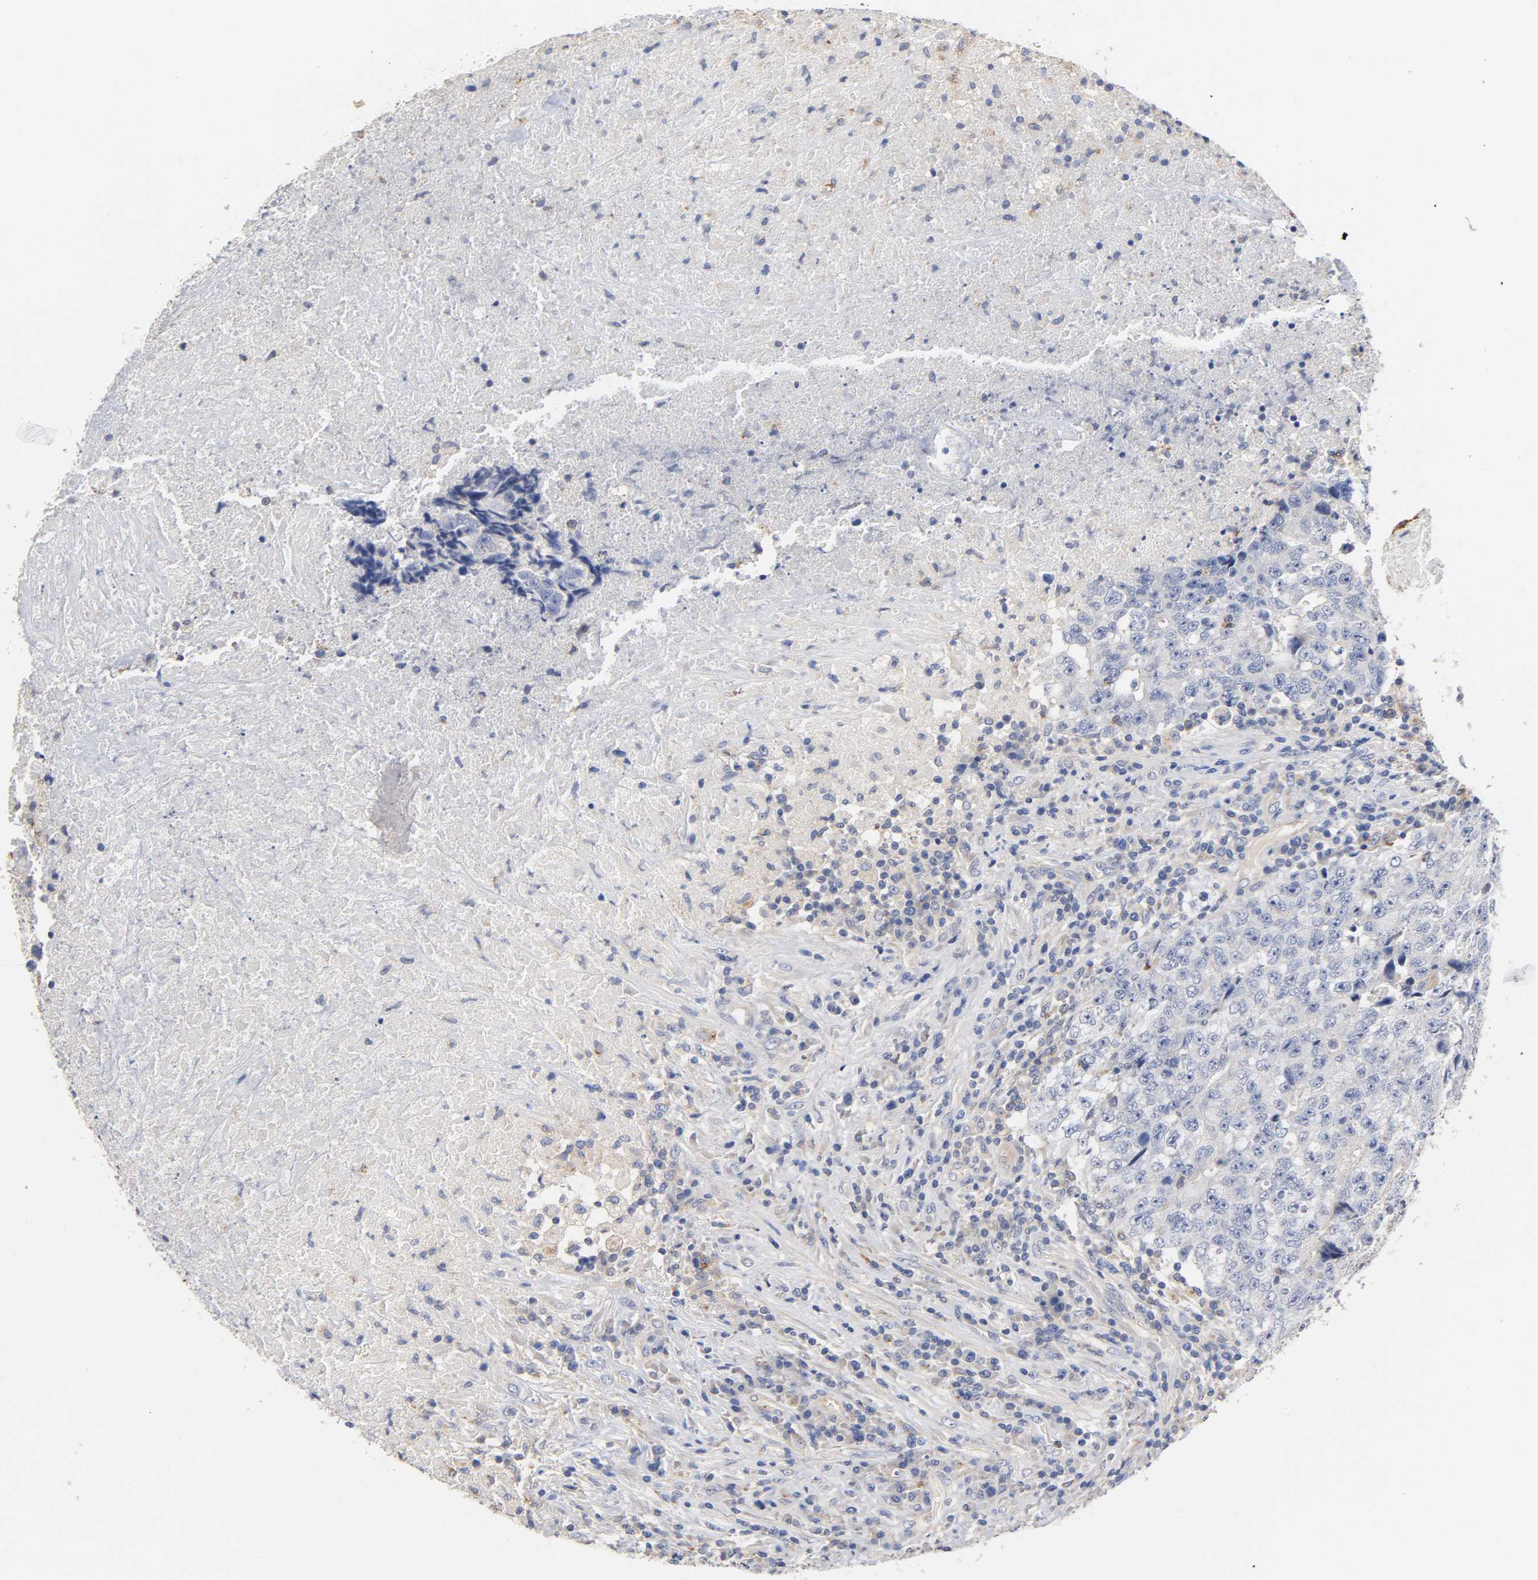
{"staining": {"intensity": "weak", "quantity": "<25%", "location": "cytoplasmic/membranous"}, "tissue": "testis cancer", "cell_type": "Tumor cells", "image_type": "cancer", "snomed": [{"axis": "morphology", "description": "Necrosis, NOS"}, {"axis": "morphology", "description": "Carcinoma, Embryonal, NOS"}, {"axis": "topography", "description": "Testis"}], "caption": "DAB (3,3'-diaminobenzidine) immunohistochemical staining of testis embryonal carcinoma displays no significant positivity in tumor cells.", "gene": "SEMA5A", "patient": {"sex": "male", "age": 19}}